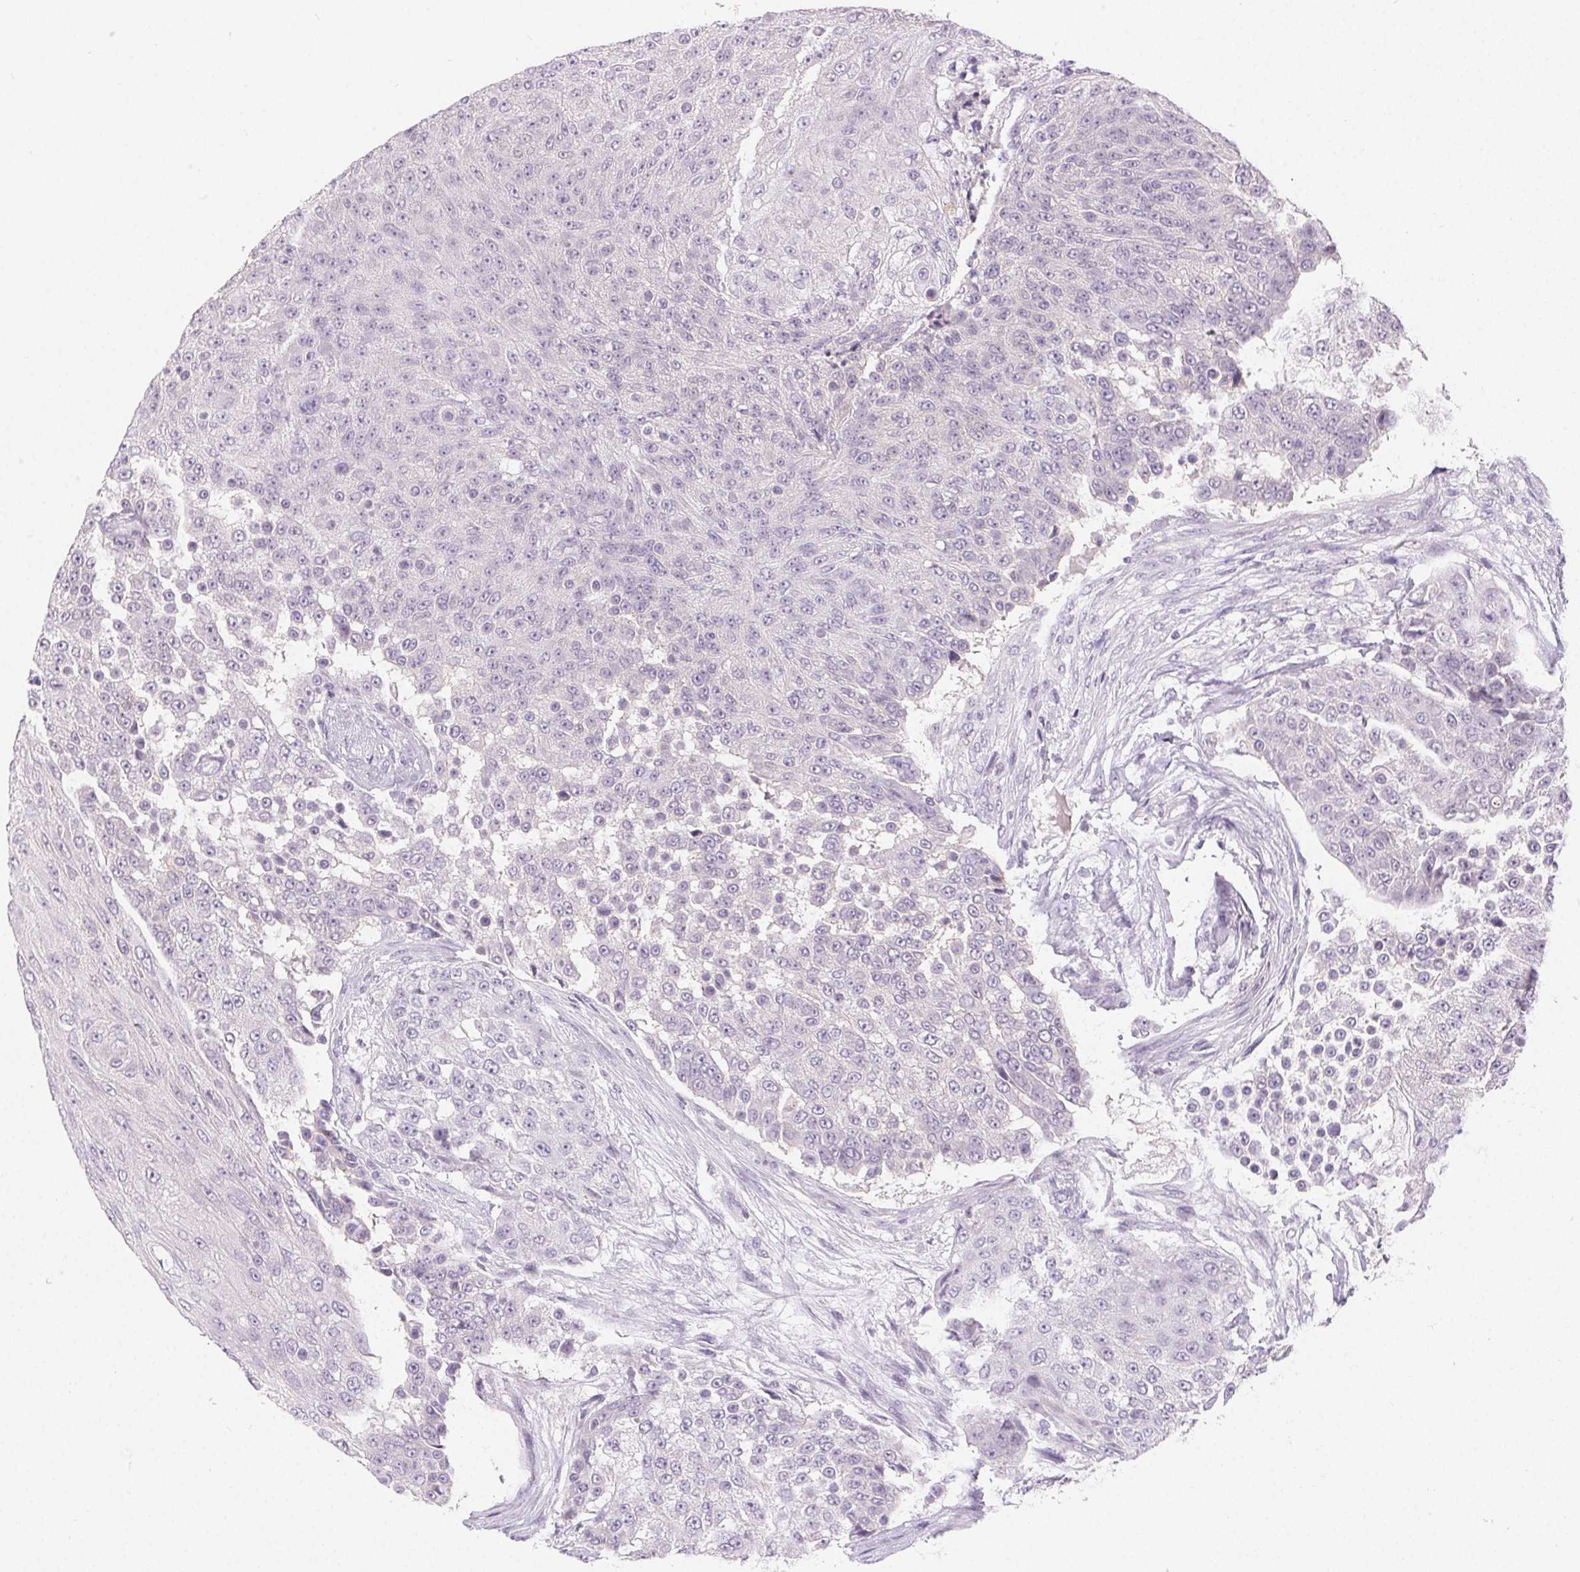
{"staining": {"intensity": "negative", "quantity": "none", "location": "none"}, "tissue": "urothelial cancer", "cell_type": "Tumor cells", "image_type": "cancer", "snomed": [{"axis": "morphology", "description": "Urothelial carcinoma, High grade"}, {"axis": "topography", "description": "Urinary bladder"}], "caption": "Image shows no significant protein staining in tumor cells of high-grade urothelial carcinoma.", "gene": "SFTPD", "patient": {"sex": "female", "age": 63}}